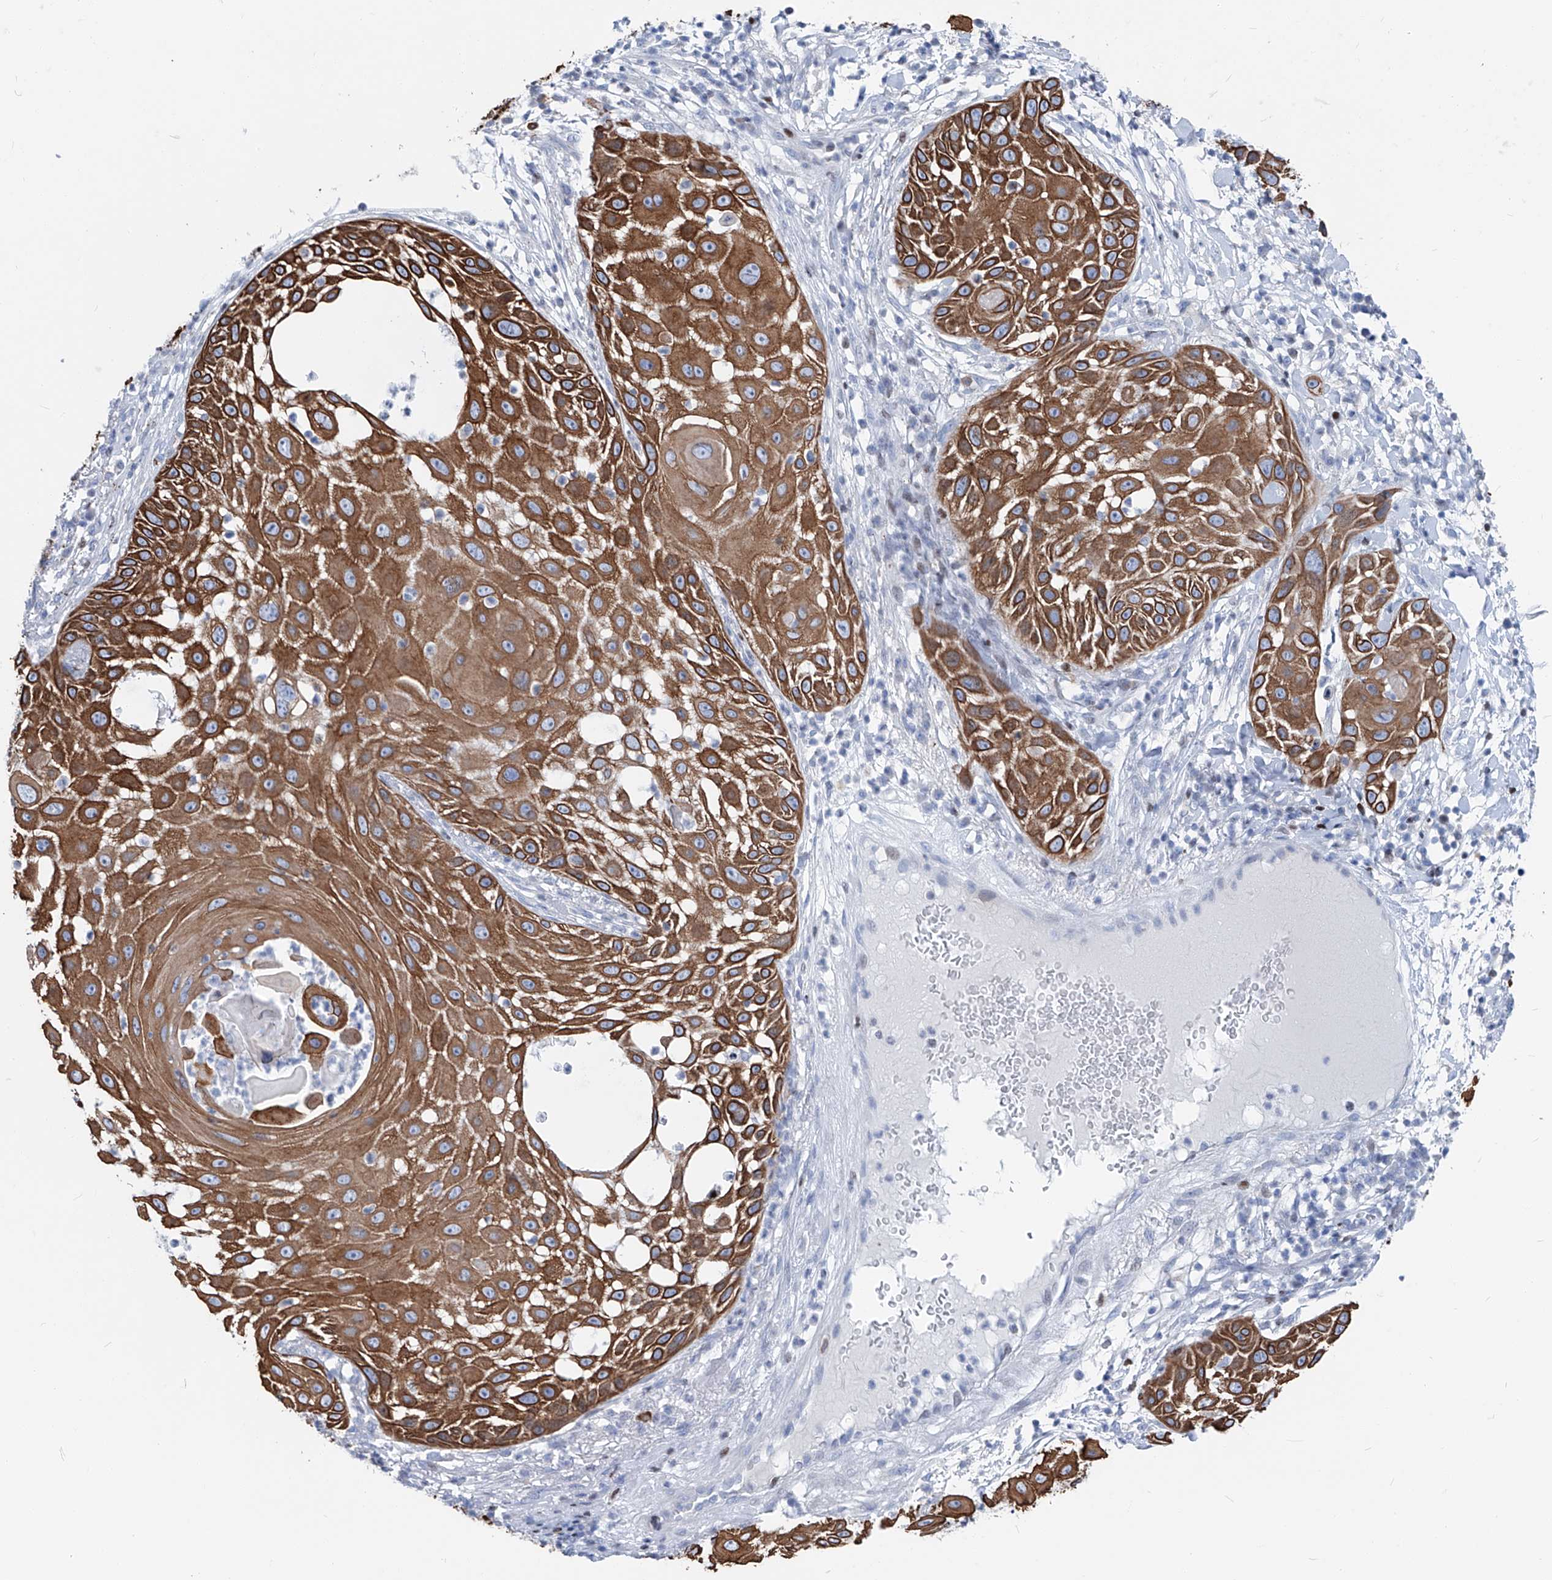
{"staining": {"intensity": "strong", "quantity": ">75%", "location": "cytoplasmic/membranous"}, "tissue": "skin cancer", "cell_type": "Tumor cells", "image_type": "cancer", "snomed": [{"axis": "morphology", "description": "Squamous cell carcinoma, NOS"}, {"axis": "topography", "description": "Skin"}], "caption": "There is high levels of strong cytoplasmic/membranous staining in tumor cells of squamous cell carcinoma (skin), as demonstrated by immunohistochemical staining (brown color).", "gene": "FRS3", "patient": {"sex": "female", "age": 44}}